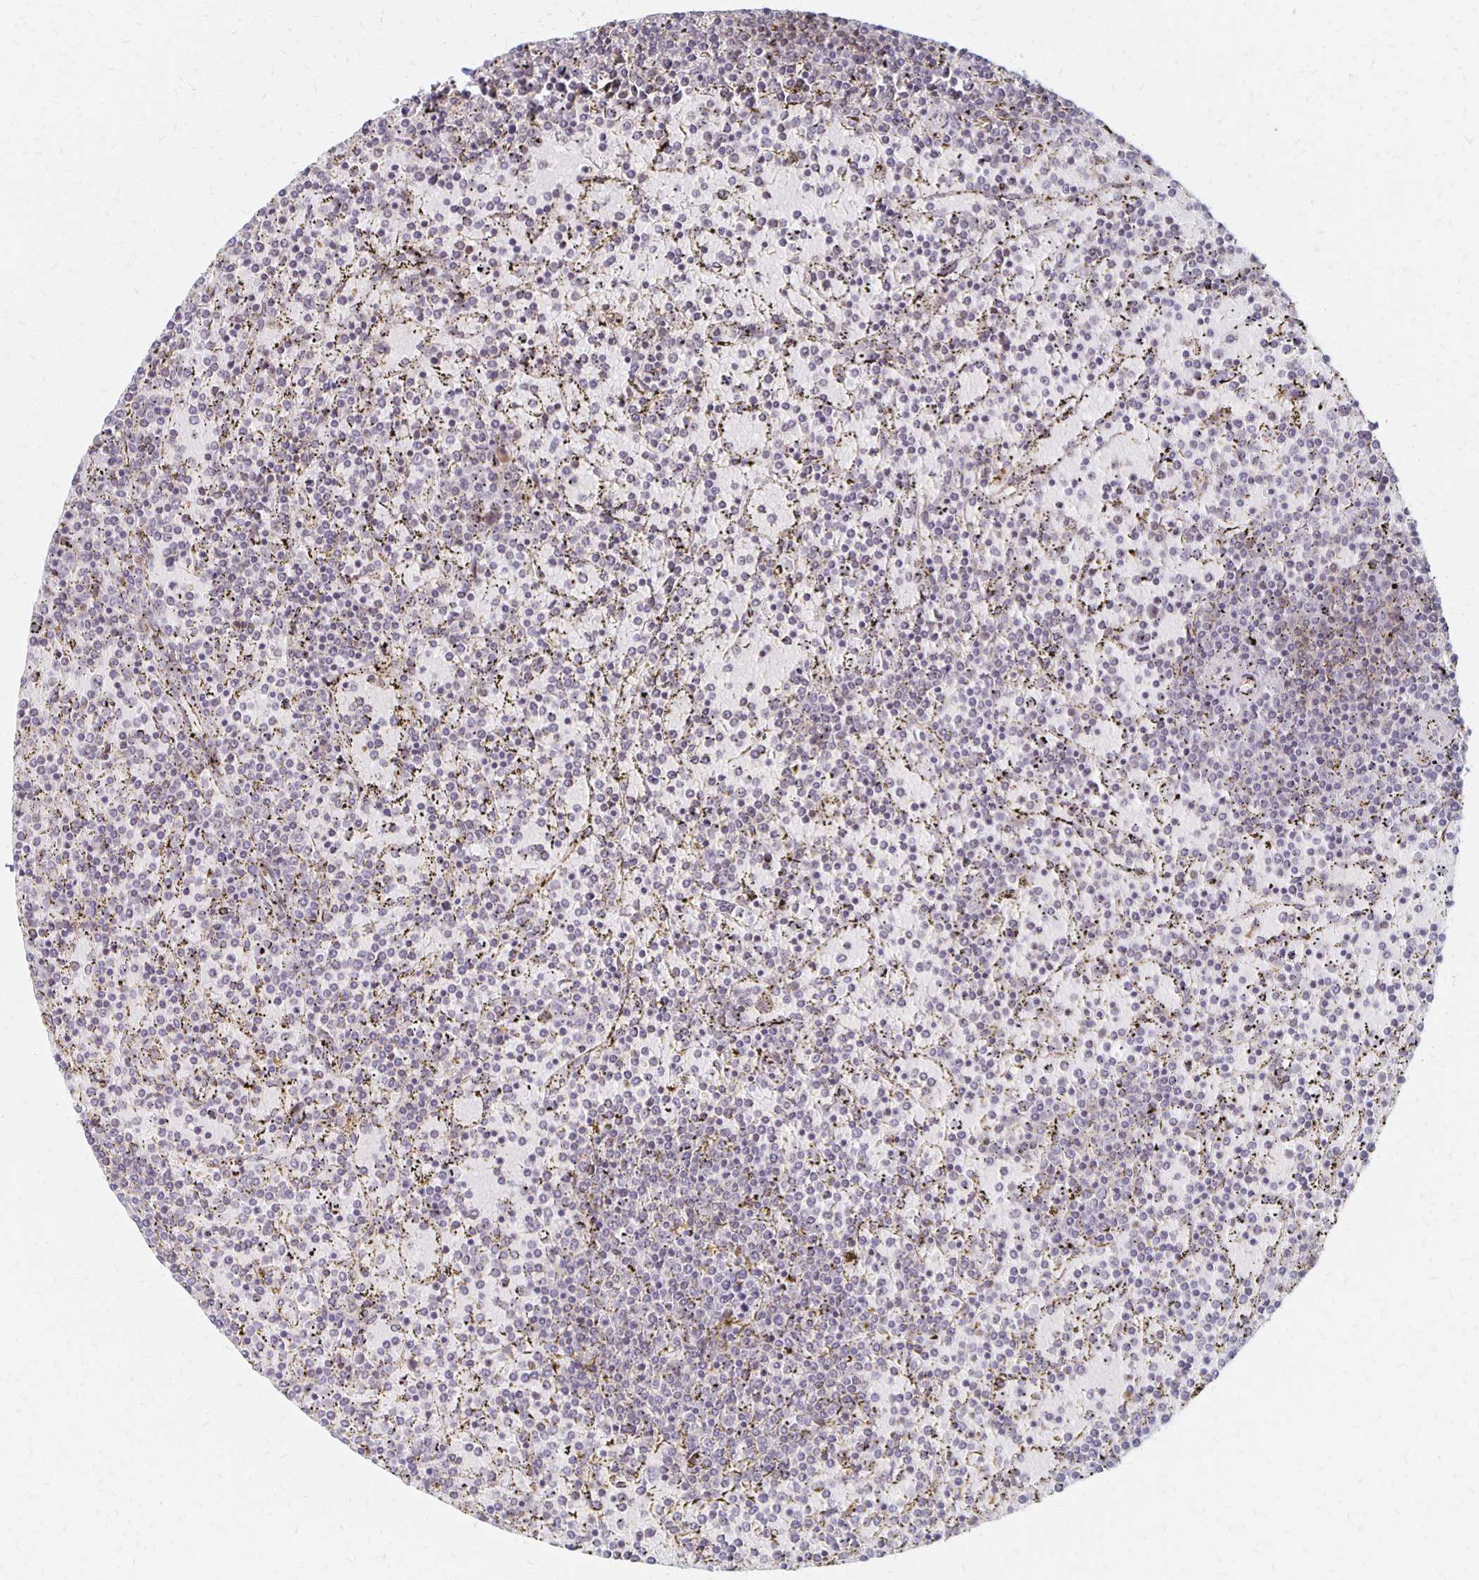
{"staining": {"intensity": "negative", "quantity": "none", "location": "none"}, "tissue": "lymphoma", "cell_type": "Tumor cells", "image_type": "cancer", "snomed": [{"axis": "morphology", "description": "Malignant lymphoma, non-Hodgkin's type, Low grade"}, {"axis": "topography", "description": "Spleen"}], "caption": "High magnification brightfield microscopy of low-grade malignant lymphoma, non-Hodgkin's type stained with DAB (brown) and counterstained with hematoxylin (blue): tumor cells show no significant staining.", "gene": "PRKCB", "patient": {"sex": "female", "age": 77}}